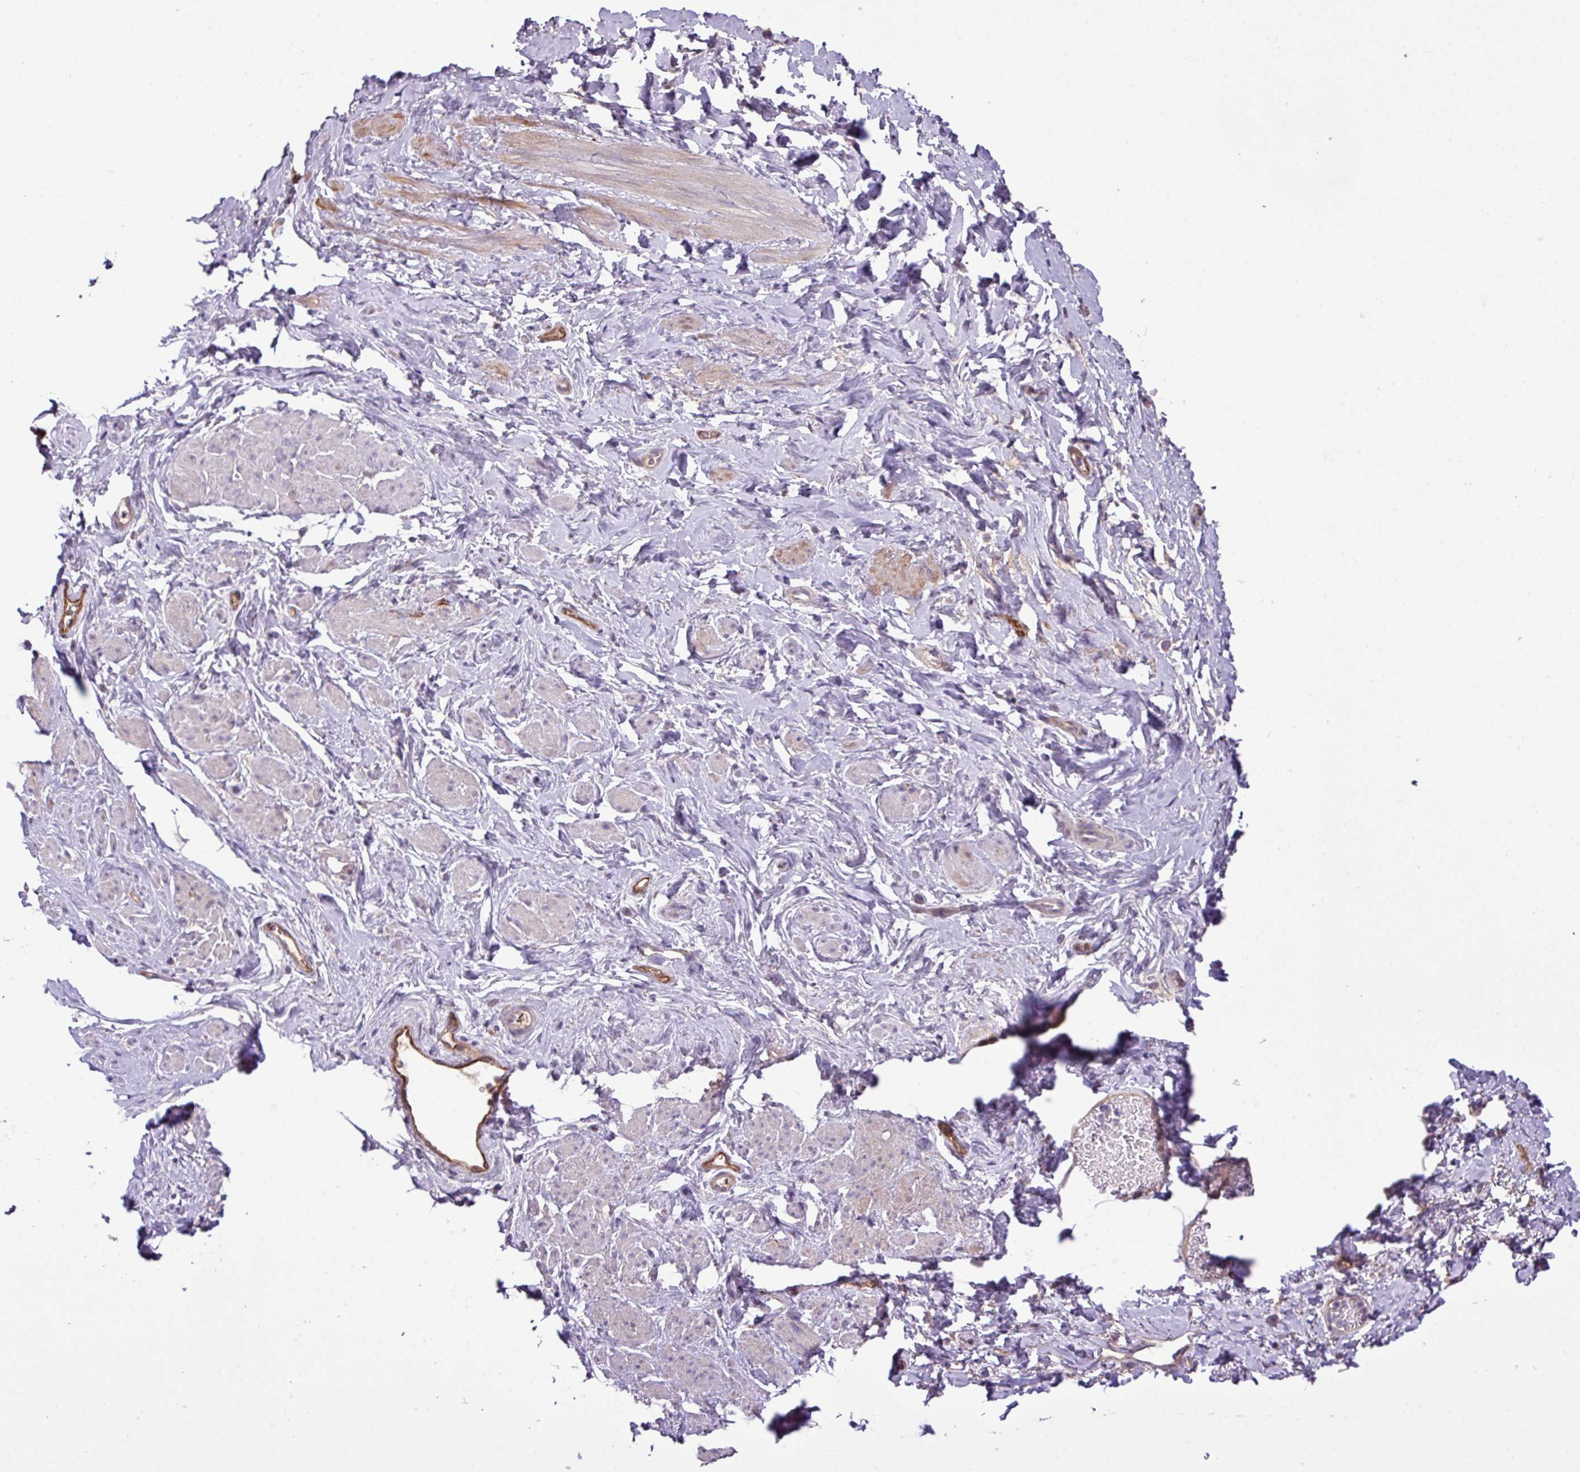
{"staining": {"intensity": "moderate", "quantity": "<25%", "location": "cytoplasmic/membranous"}, "tissue": "smooth muscle", "cell_type": "Smooth muscle cells", "image_type": "normal", "snomed": [{"axis": "morphology", "description": "Normal tissue, NOS"}, {"axis": "topography", "description": "Smooth muscle"}, {"axis": "topography", "description": "Peripheral nerve tissue"}], "caption": "Smooth muscle cells demonstrate moderate cytoplasmic/membranous positivity in approximately <25% of cells in normal smooth muscle. The protein of interest is stained brown, and the nuclei are stained in blue (DAB (3,3'-diaminobenzidine) IHC with brightfield microscopy, high magnification).", "gene": "XIAP", "patient": {"sex": "male", "age": 69}}